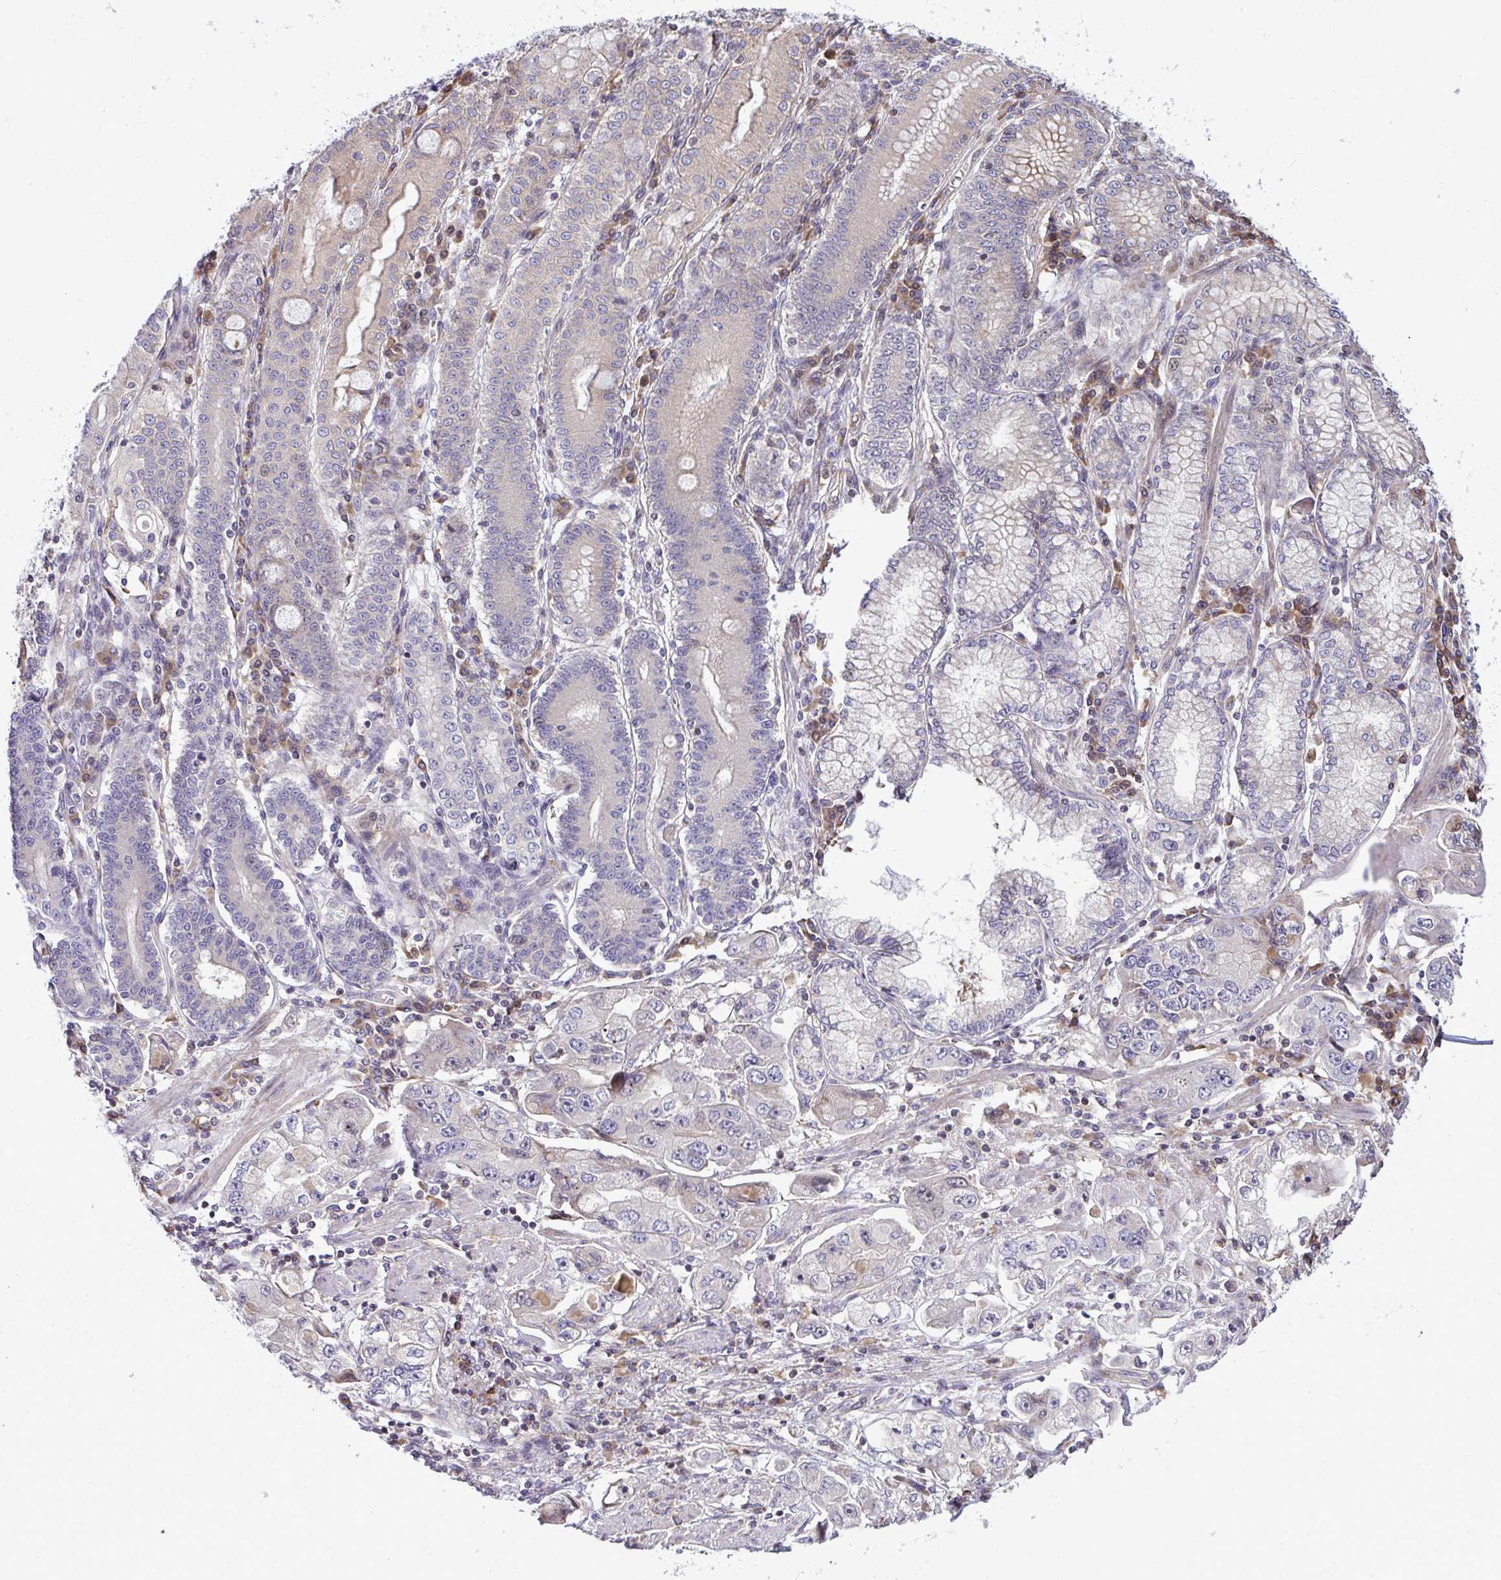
{"staining": {"intensity": "negative", "quantity": "none", "location": "none"}, "tissue": "stomach cancer", "cell_type": "Tumor cells", "image_type": "cancer", "snomed": [{"axis": "morphology", "description": "Adenocarcinoma, NOS"}, {"axis": "topography", "description": "Stomach, lower"}], "caption": "Human adenocarcinoma (stomach) stained for a protein using immunohistochemistry displays no expression in tumor cells.", "gene": "ZSCAN9", "patient": {"sex": "female", "age": 93}}